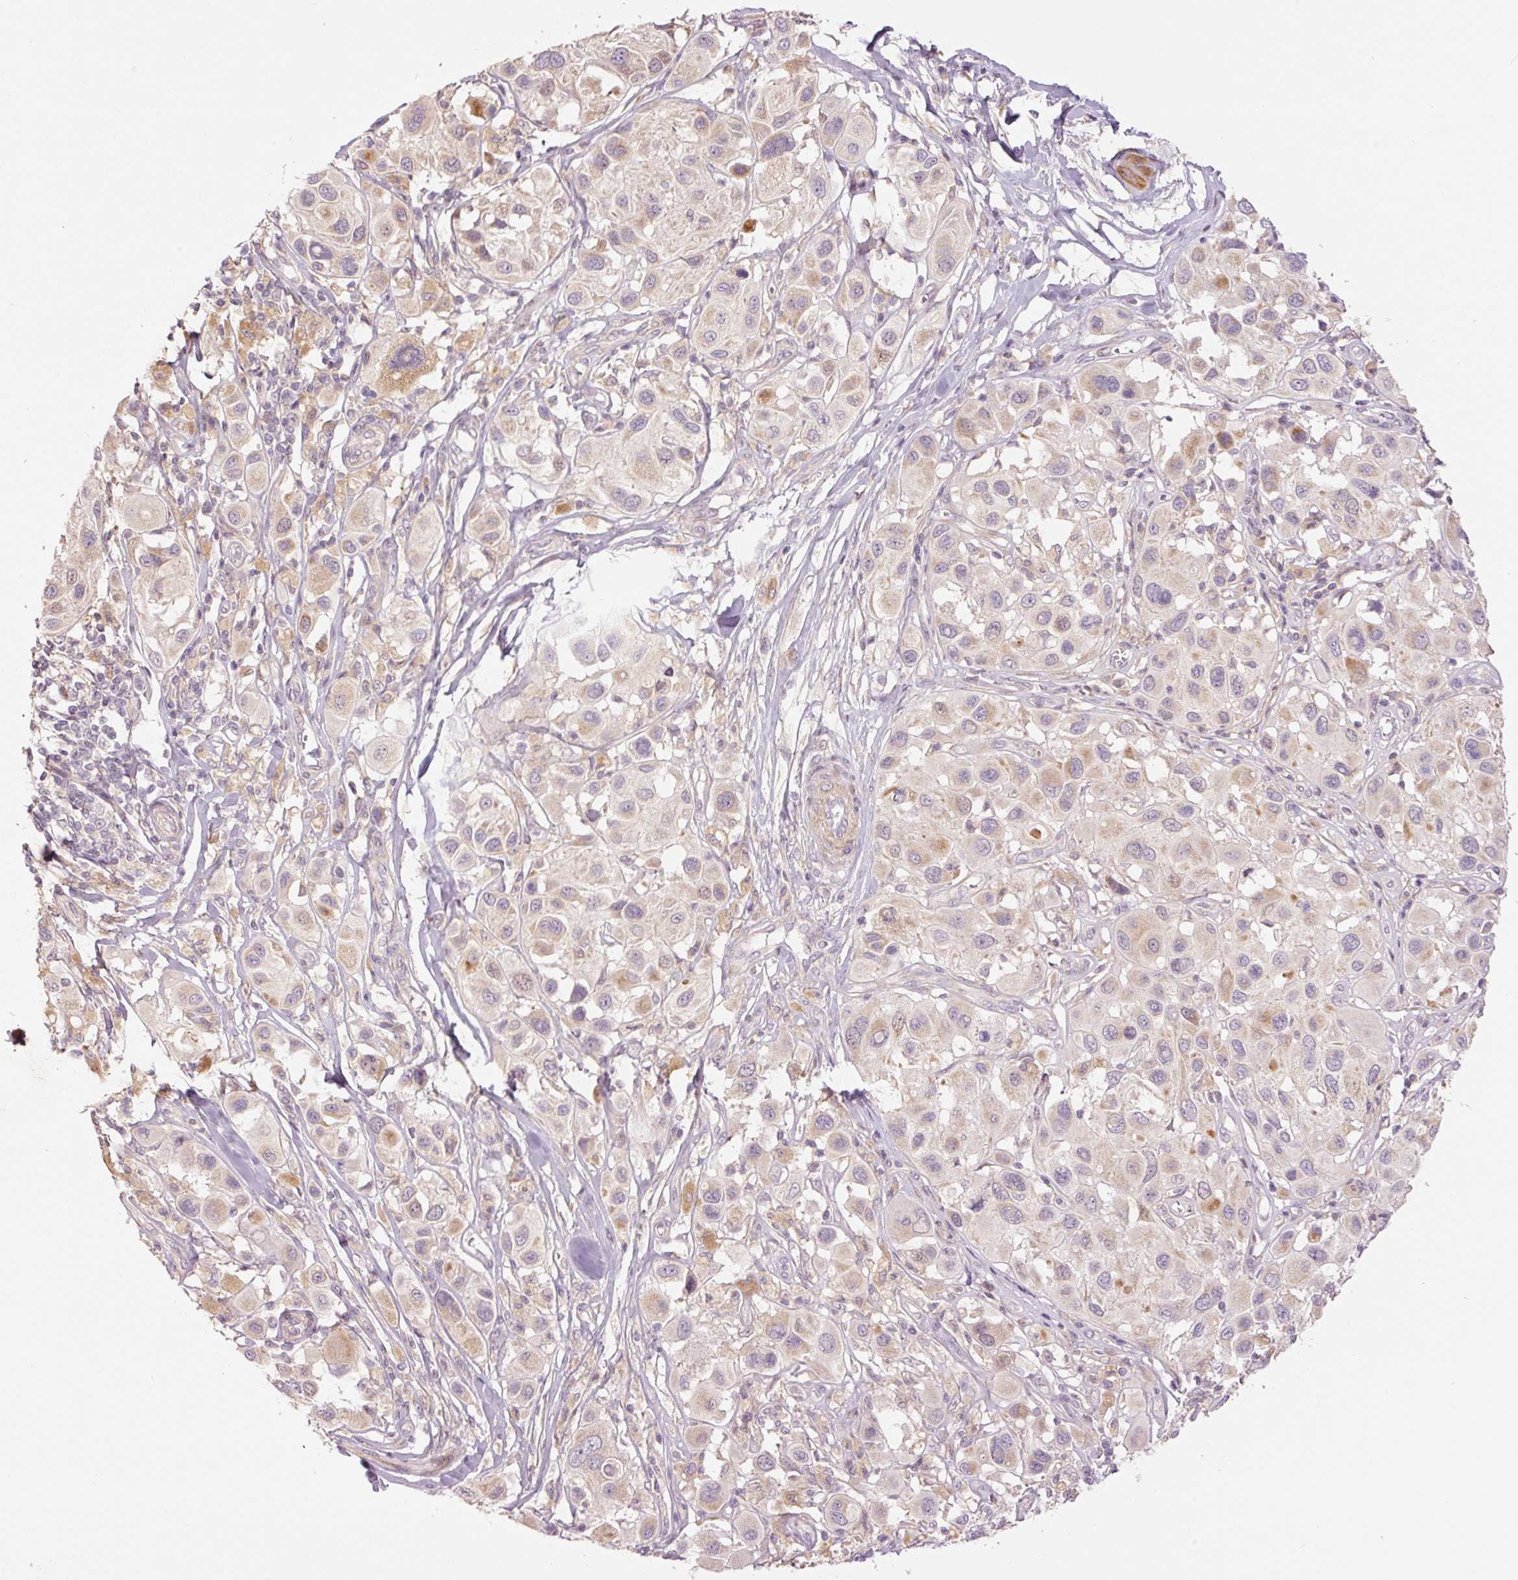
{"staining": {"intensity": "moderate", "quantity": "<25%", "location": "cytoplasmic/membranous"}, "tissue": "melanoma", "cell_type": "Tumor cells", "image_type": "cancer", "snomed": [{"axis": "morphology", "description": "Malignant melanoma, Metastatic site"}, {"axis": "topography", "description": "Skin"}], "caption": "Immunohistochemistry (IHC) (DAB (3,3'-diaminobenzidine)) staining of malignant melanoma (metastatic site) reveals moderate cytoplasmic/membranous protein positivity in approximately <25% of tumor cells. The protein is shown in brown color, while the nuclei are stained blue.", "gene": "SLC29A3", "patient": {"sex": "male", "age": 41}}